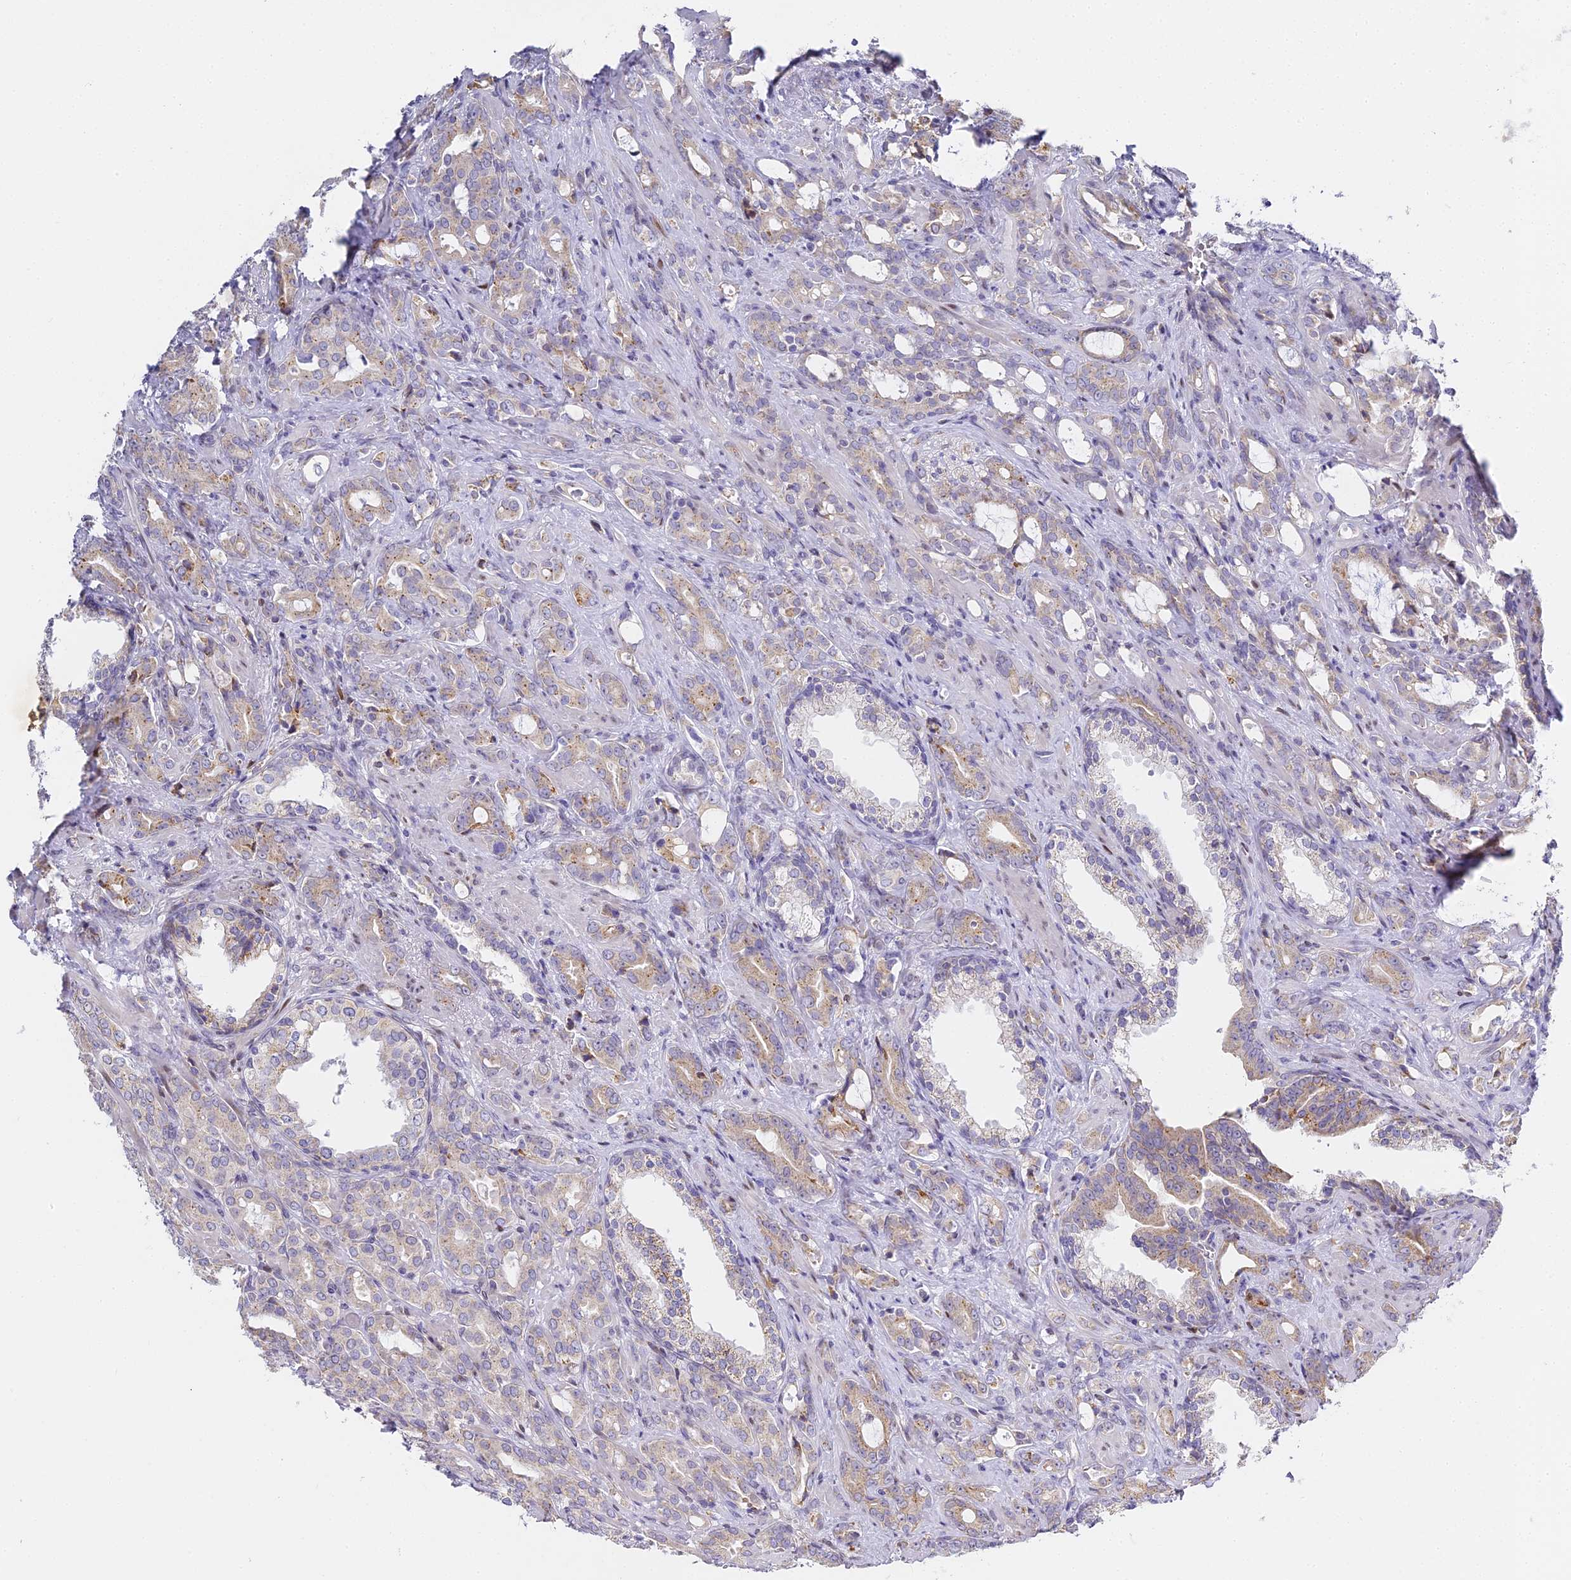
{"staining": {"intensity": "moderate", "quantity": "<25%", "location": "cytoplasmic/membranous"}, "tissue": "prostate cancer", "cell_type": "Tumor cells", "image_type": "cancer", "snomed": [{"axis": "morphology", "description": "Adenocarcinoma, High grade"}, {"axis": "topography", "description": "Prostate"}], "caption": "A low amount of moderate cytoplasmic/membranous positivity is seen in about <25% of tumor cells in prostate cancer tissue. (brown staining indicates protein expression, while blue staining denotes nuclei).", "gene": "SERP1", "patient": {"sex": "male", "age": 72}}